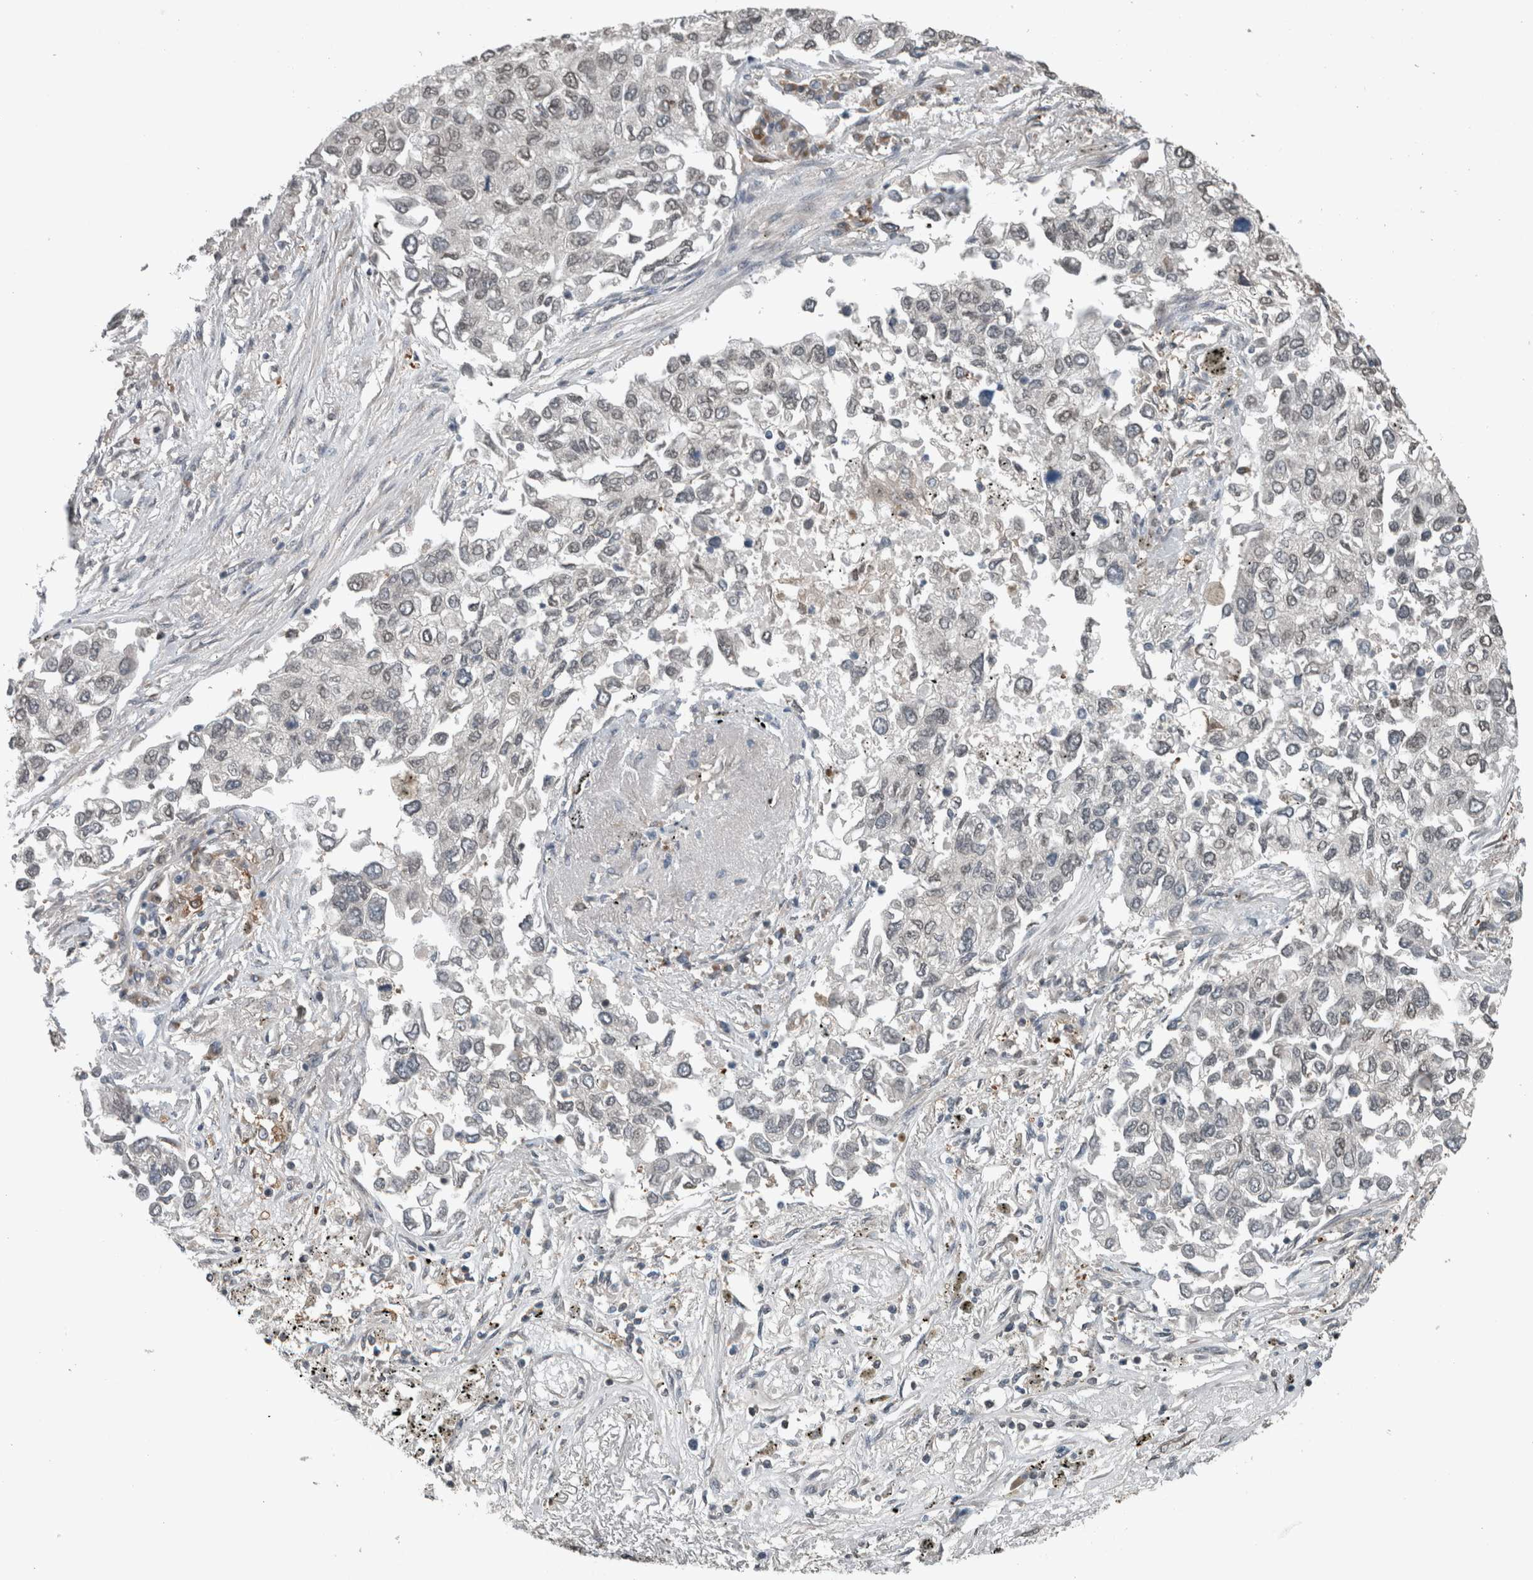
{"staining": {"intensity": "negative", "quantity": "none", "location": "none"}, "tissue": "lung cancer", "cell_type": "Tumor cells", "image_type": "cancer", "snomed": [{"axis": "morphology", "description": "Inflammation, NOS"}, {"axis": "morphology", "description": "Adenocarcinoma, NOS"}, {"axis": "topography", "description": "Lung"}], "caption": "Immunohistochemistry image of neoplastic tissue: lung cancer (adenocarcinoma) stained with DAB reveals no significant protein expression in tumor cells.", "gene": "SPAG7", "patient": {"sex": "male", "age": 63}}